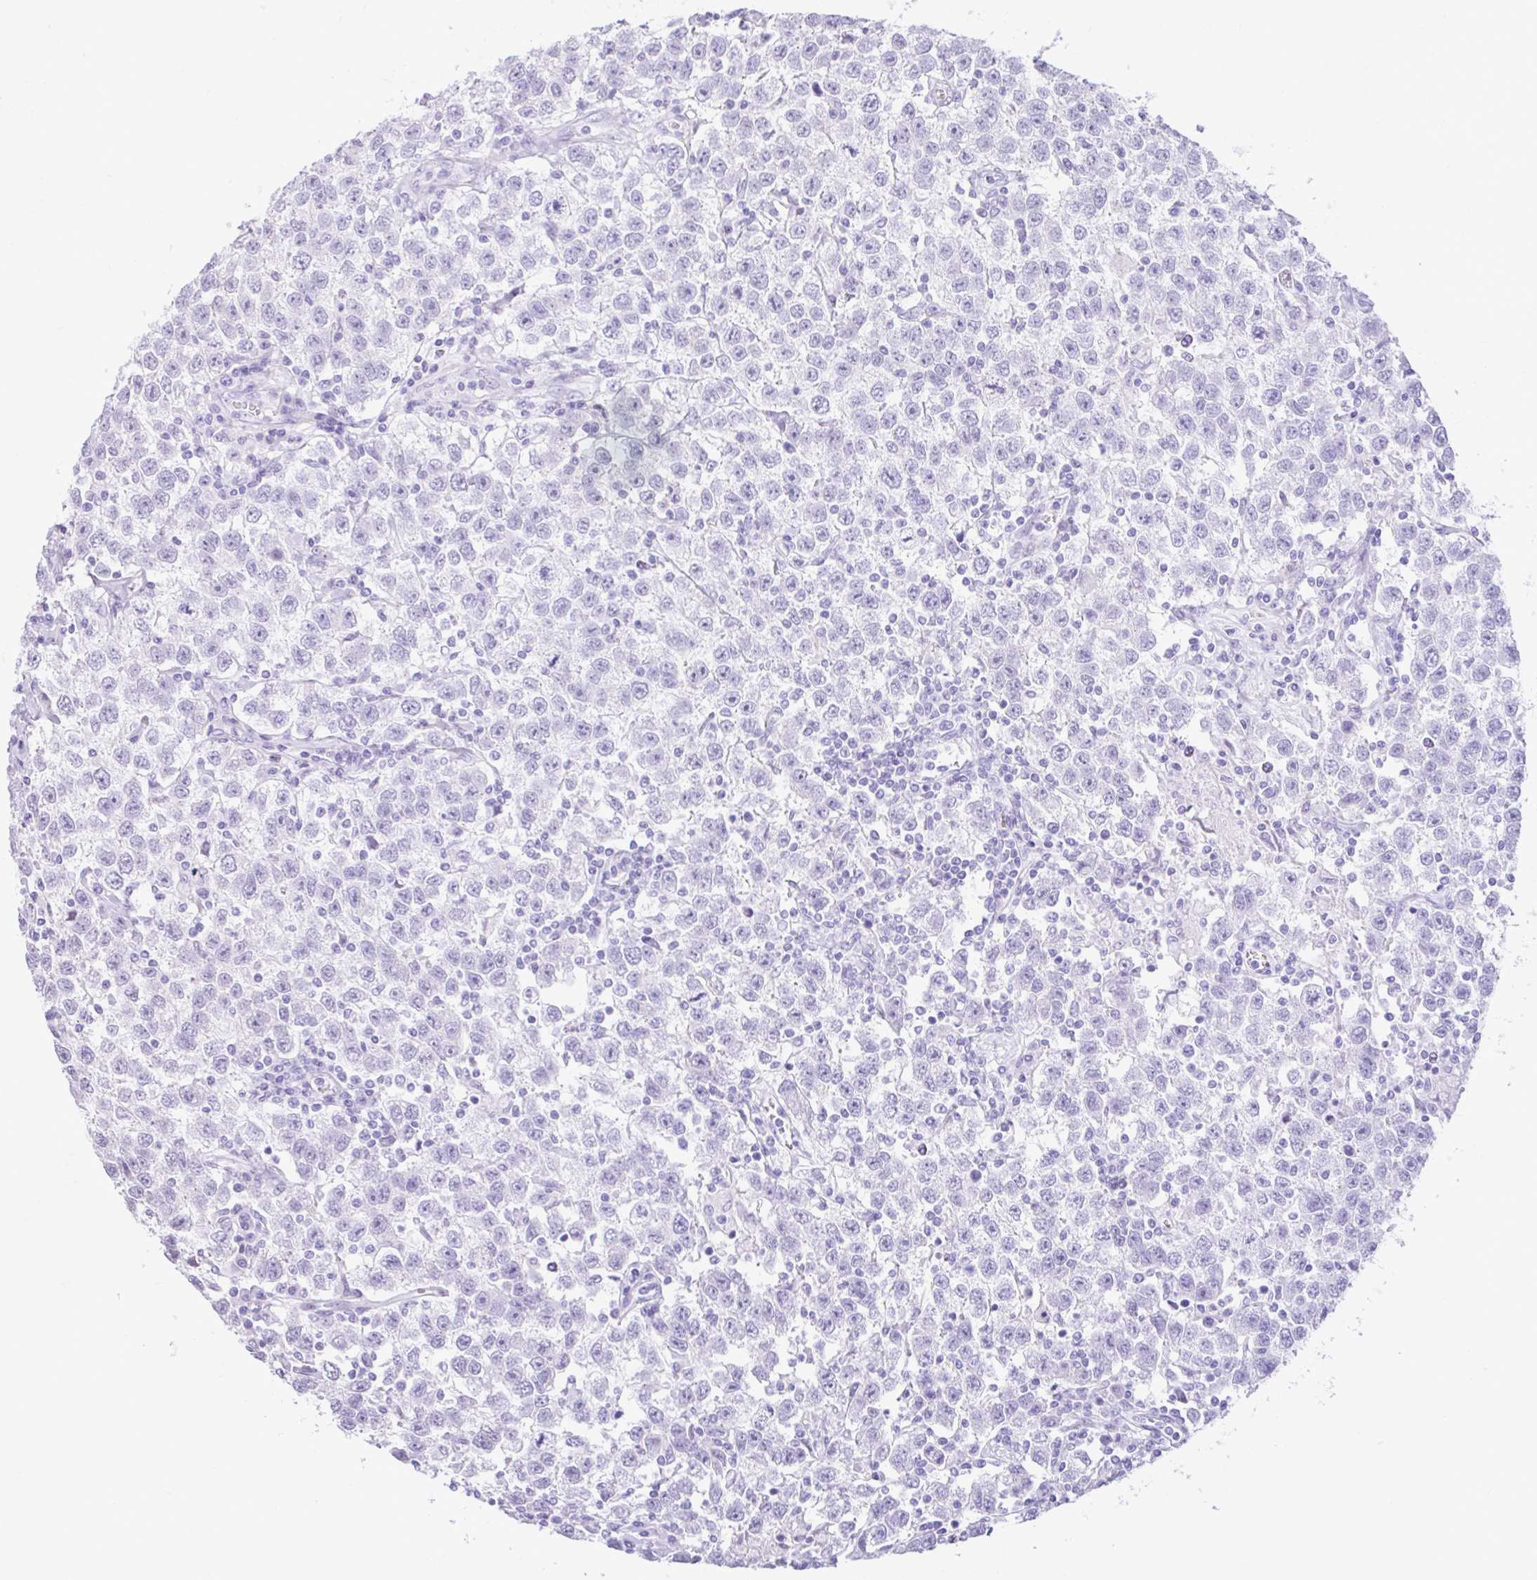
{"staining": {"intensity": "negative", "quantity": "none", "location": "none"}, "tissue": "testis cancer", "cell_type": "Tumor cells", "image_type": "cancer", "snomed": [{"axis": "morphology", "description": "Seminoma, NOS"}, {"axis": "topography", "description": "Testis"}], "caption": "High magnification brightfield microscopy of seminoma (testis) stained with DAB (3,3'-diaminobenzidine) (brown) and counterstained with hematoxylin (blue): tumor cells show no significant positivity.", "gene": "REEP1", "patient": {"sex": "male", "age": 41}}